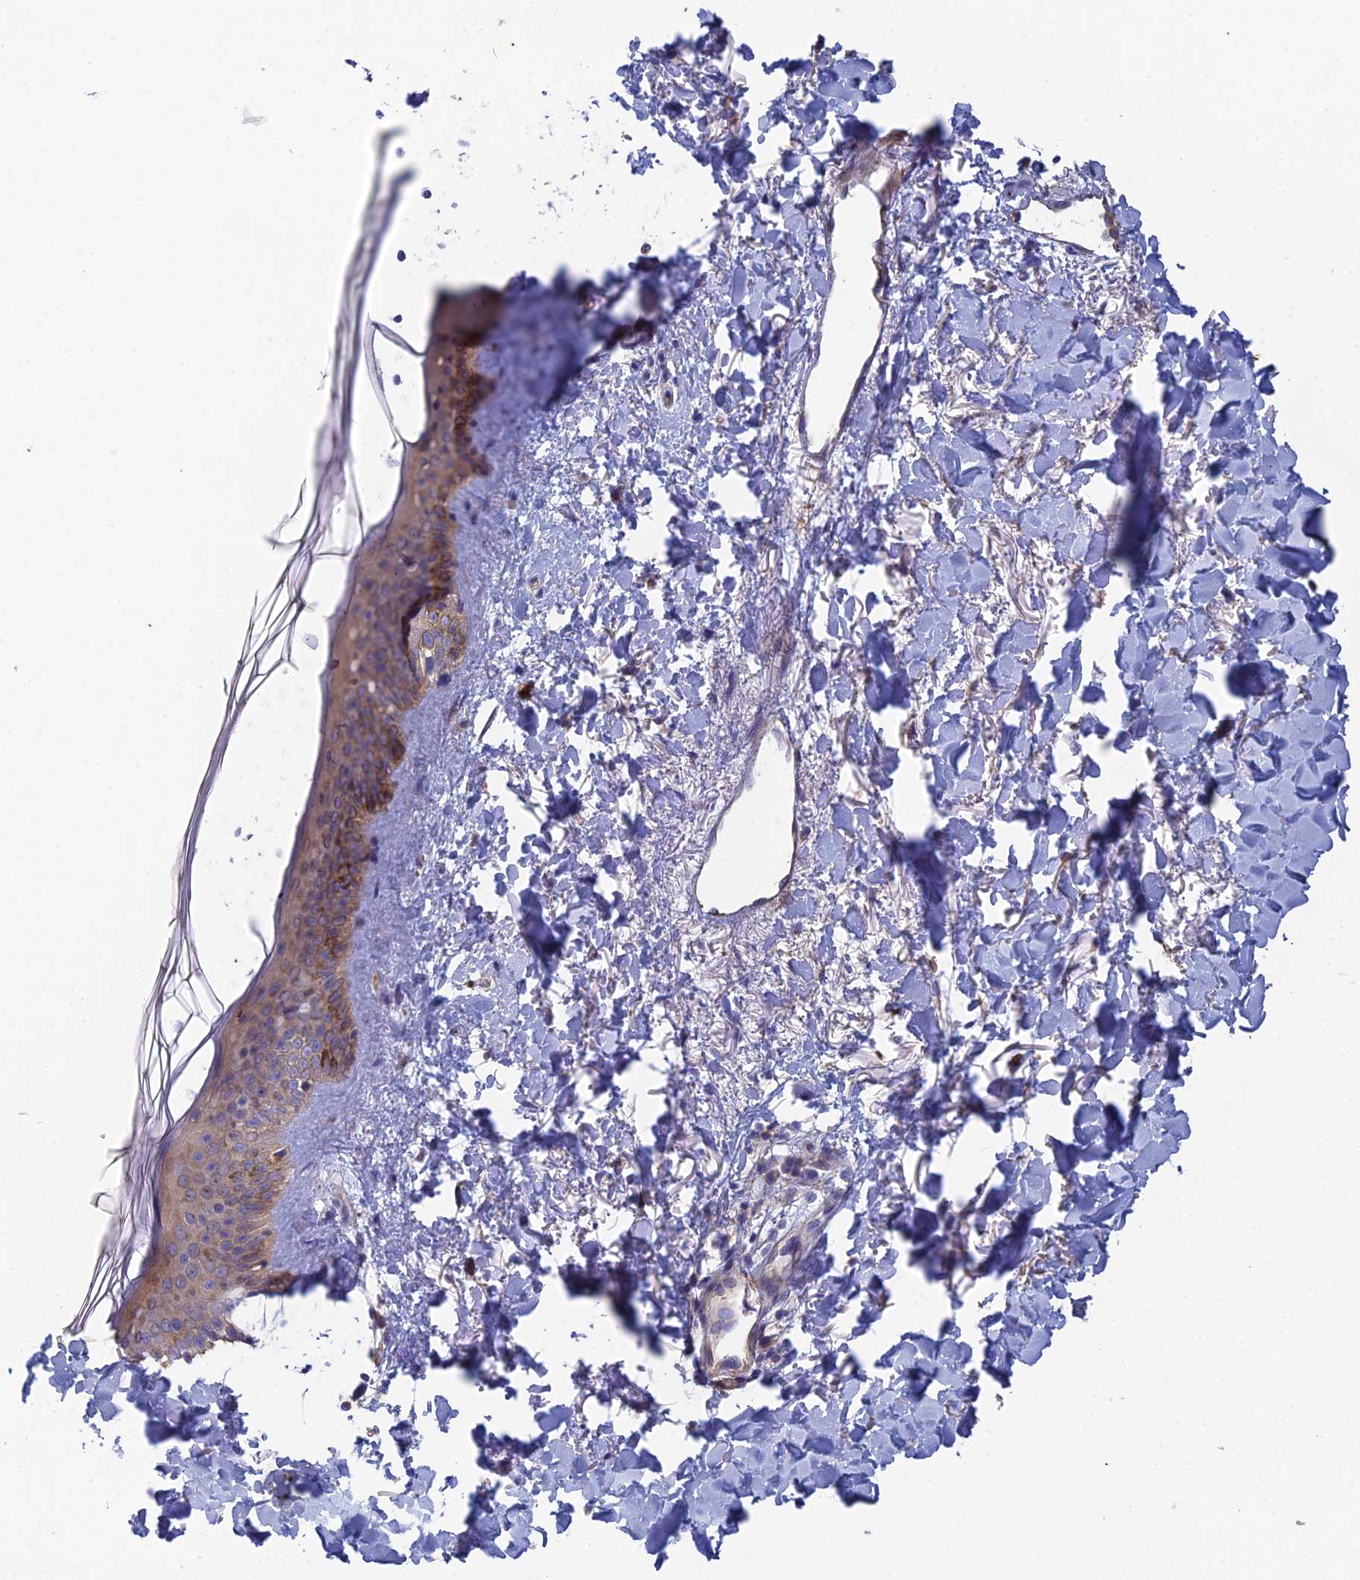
{"staining": {"intensity": "weak", "quantity": "25%-75%", "location": "cytoplasmic/membranous"}, "tissue": "skin", "cell_type": "Fibroblasts", "image_type": "normal", "snomed": [{"axis": "morphology", "description": "Normal tissue, NOS"}, {"axis": "topography", "description": "Skin"}], "caption": "Immunohistochemical staining of benign human skin exhibits low levels of weak cytoplasmic/membranous positivity in about 25%-75% of fibroblasts. (DAB IHC, brown staining for protein, blue staining for nuclei).", "gene": "PCDHA5", "patient": {"sex": "female", "age": 58}}